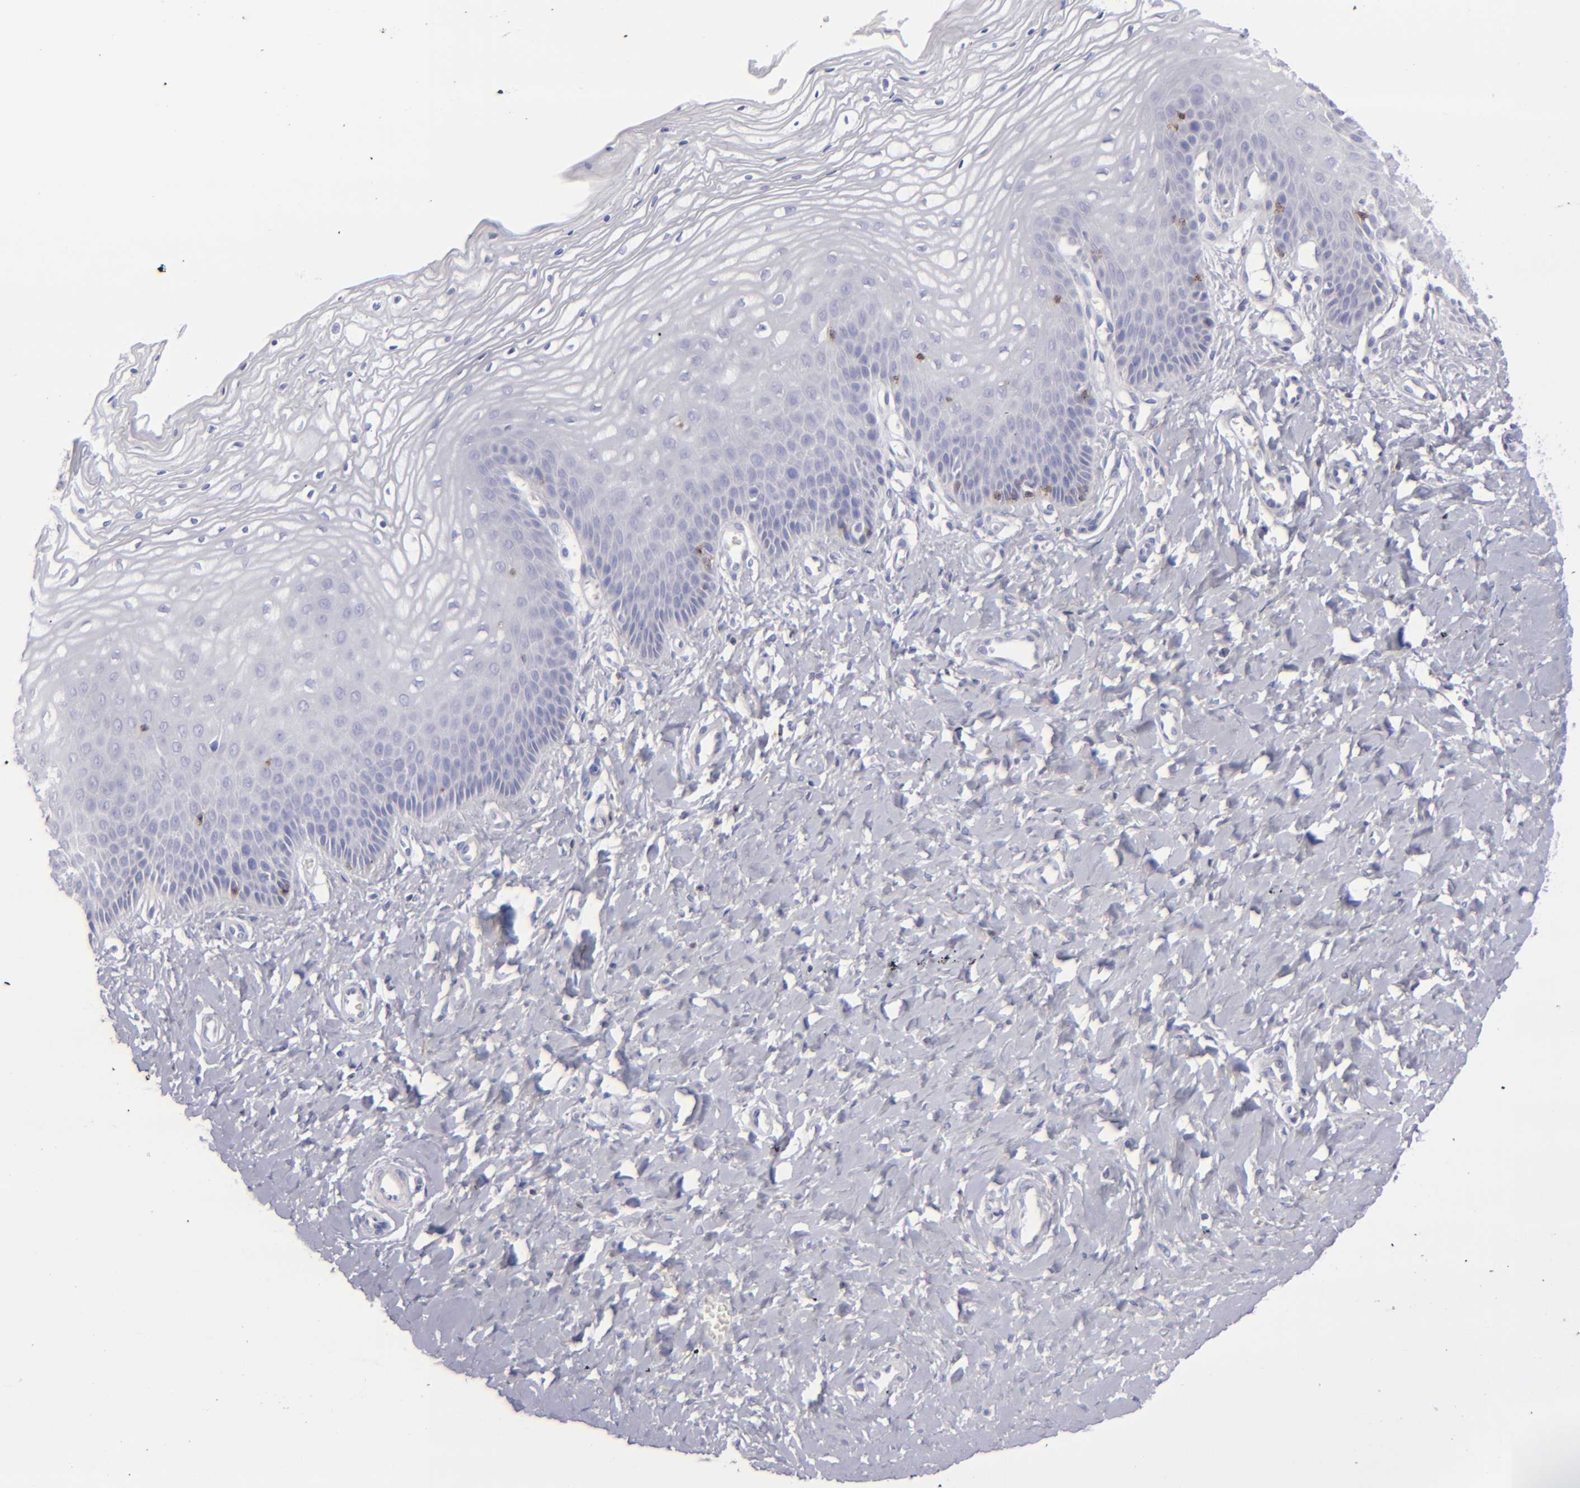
{"staining": {"intensity": "negative", "quantity": "none", "location": "none"}, "tissue": "vagina", "cell_type": "Squamous epithelial cells", "image_type": "normal", "snomed": [{"axis": "morphology", "description": "Normal tissue, NOS"}, {"axis": "topography", "description": "Vagina"}], "caption": "A photomicrograph of vagina stained for a protein reveals no brown staining in squamous epithelial cells.", "gene": "CD2", "patient": {"sex": "female", "age": 68}}